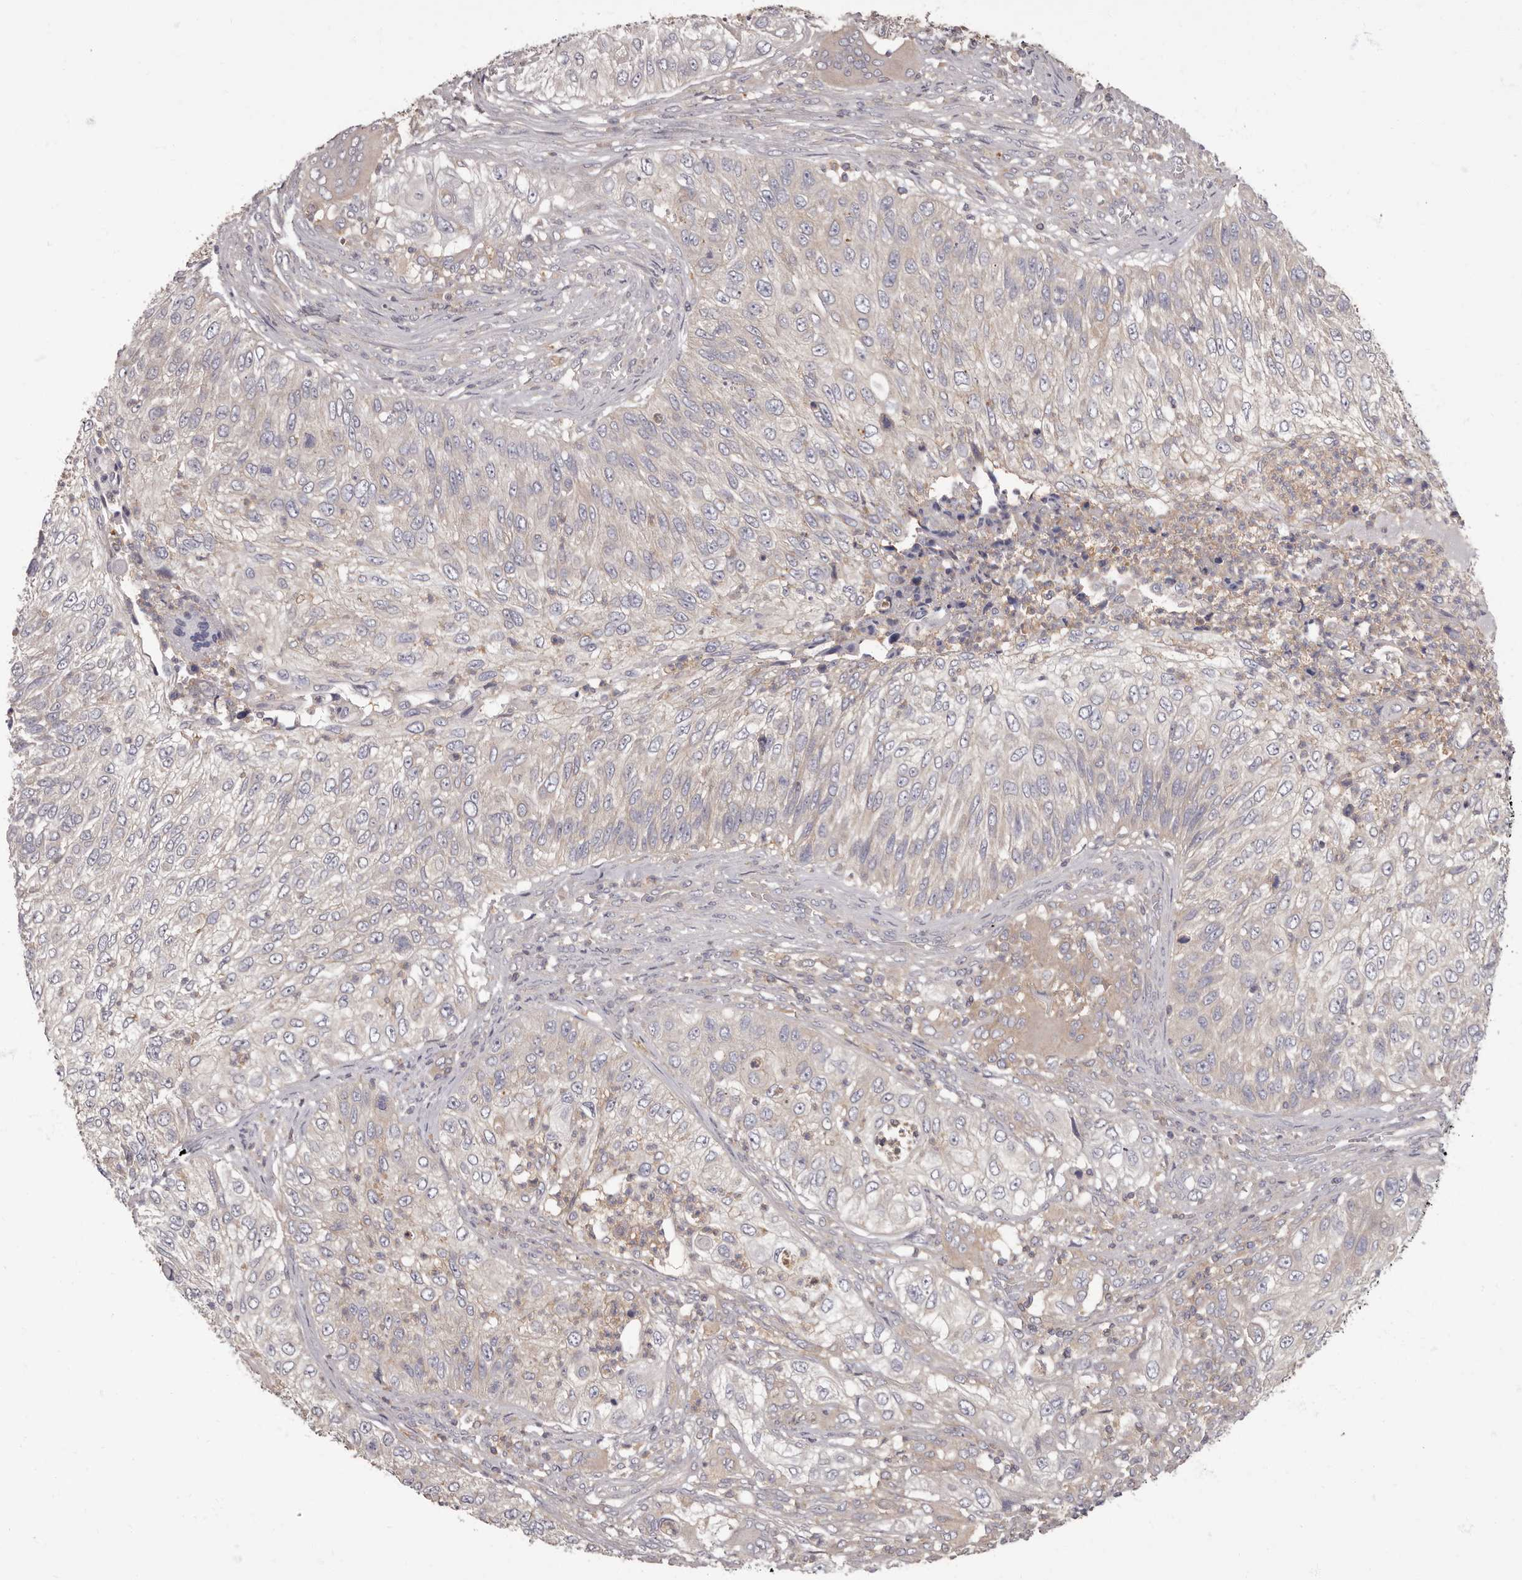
{"staining": {"intensity": "negative", "quantity": "none", "location": "none"}, "tissue": "urothelial cancer", "cell_type": "Tumor cells", "image_type": "cancer", "snomed": [{"axis": "morphology", "description": "Urothelial carcinoma, High grade"}, {"axis": "topography", "description": "Urinary bladder"}], "caption": "Micrograph shows no significant protein positivity in tumor cells of high-grade urothelial carcinoma. Nuclei are stained in blue.", "gene": "APEH", "patient": {"sex": "female", "age": 60}}